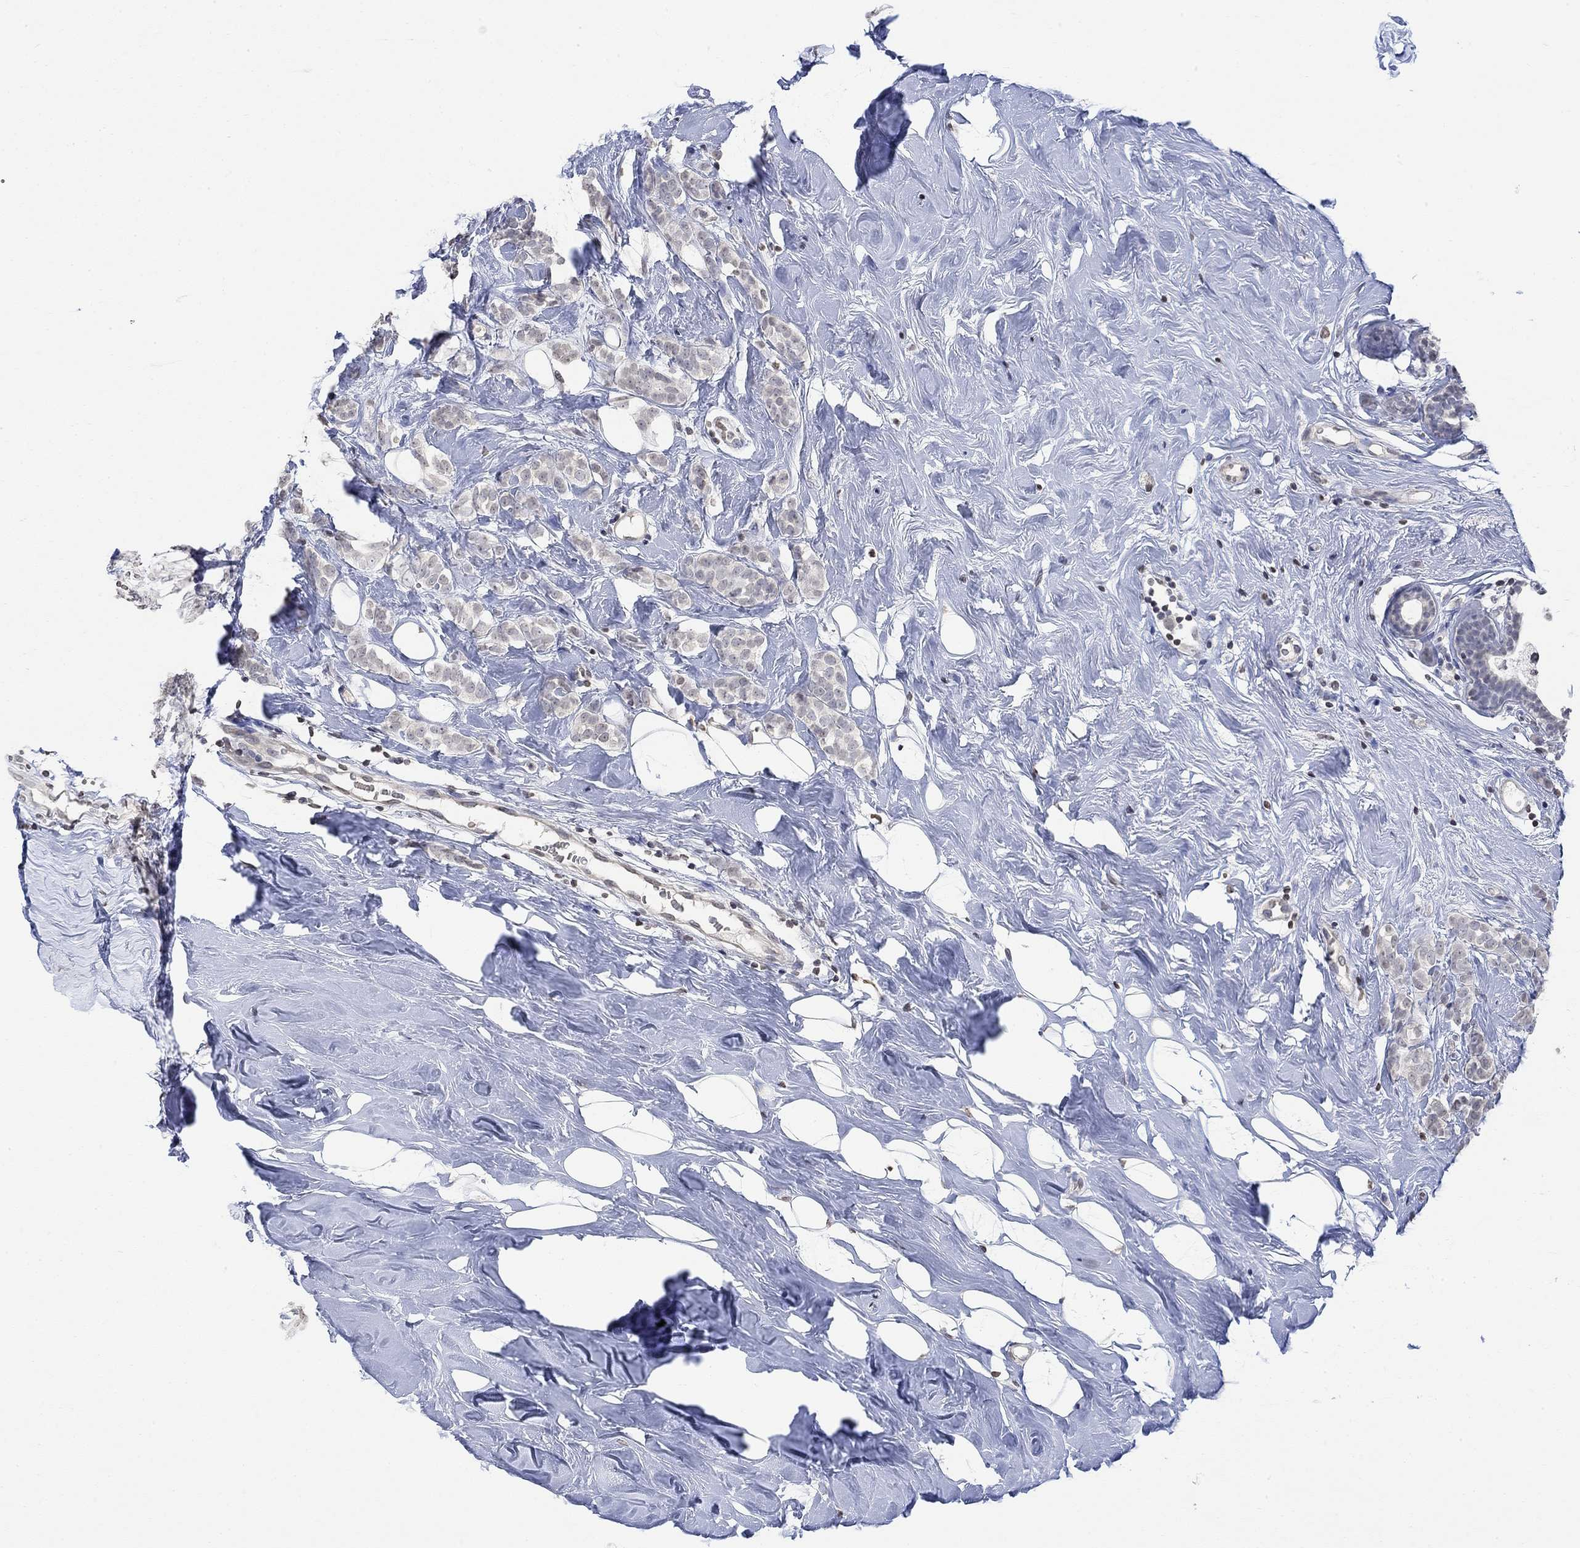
{"staining": {"intensity": "negative", "quantity": "none", "location": "none"}, "tissue": "breast cancer", "cell_type": "Tumor cells", "image_type": "cancer", "snomed": [{"axis": "morphology", "description": "Lobular carcinoma"}, {"axis": "topography", "description": "Breast"}], "caption": "Image shows no protein positivity in tumor cells of breast cancer tissue. (DAB (3,3'-diaminobenzidine) immunohistochemistry (IHC) visualized using brightfield microscopy, high magnification).", "gene": "TMEM255A", "patient": {"sex": "female", "age": 49}}